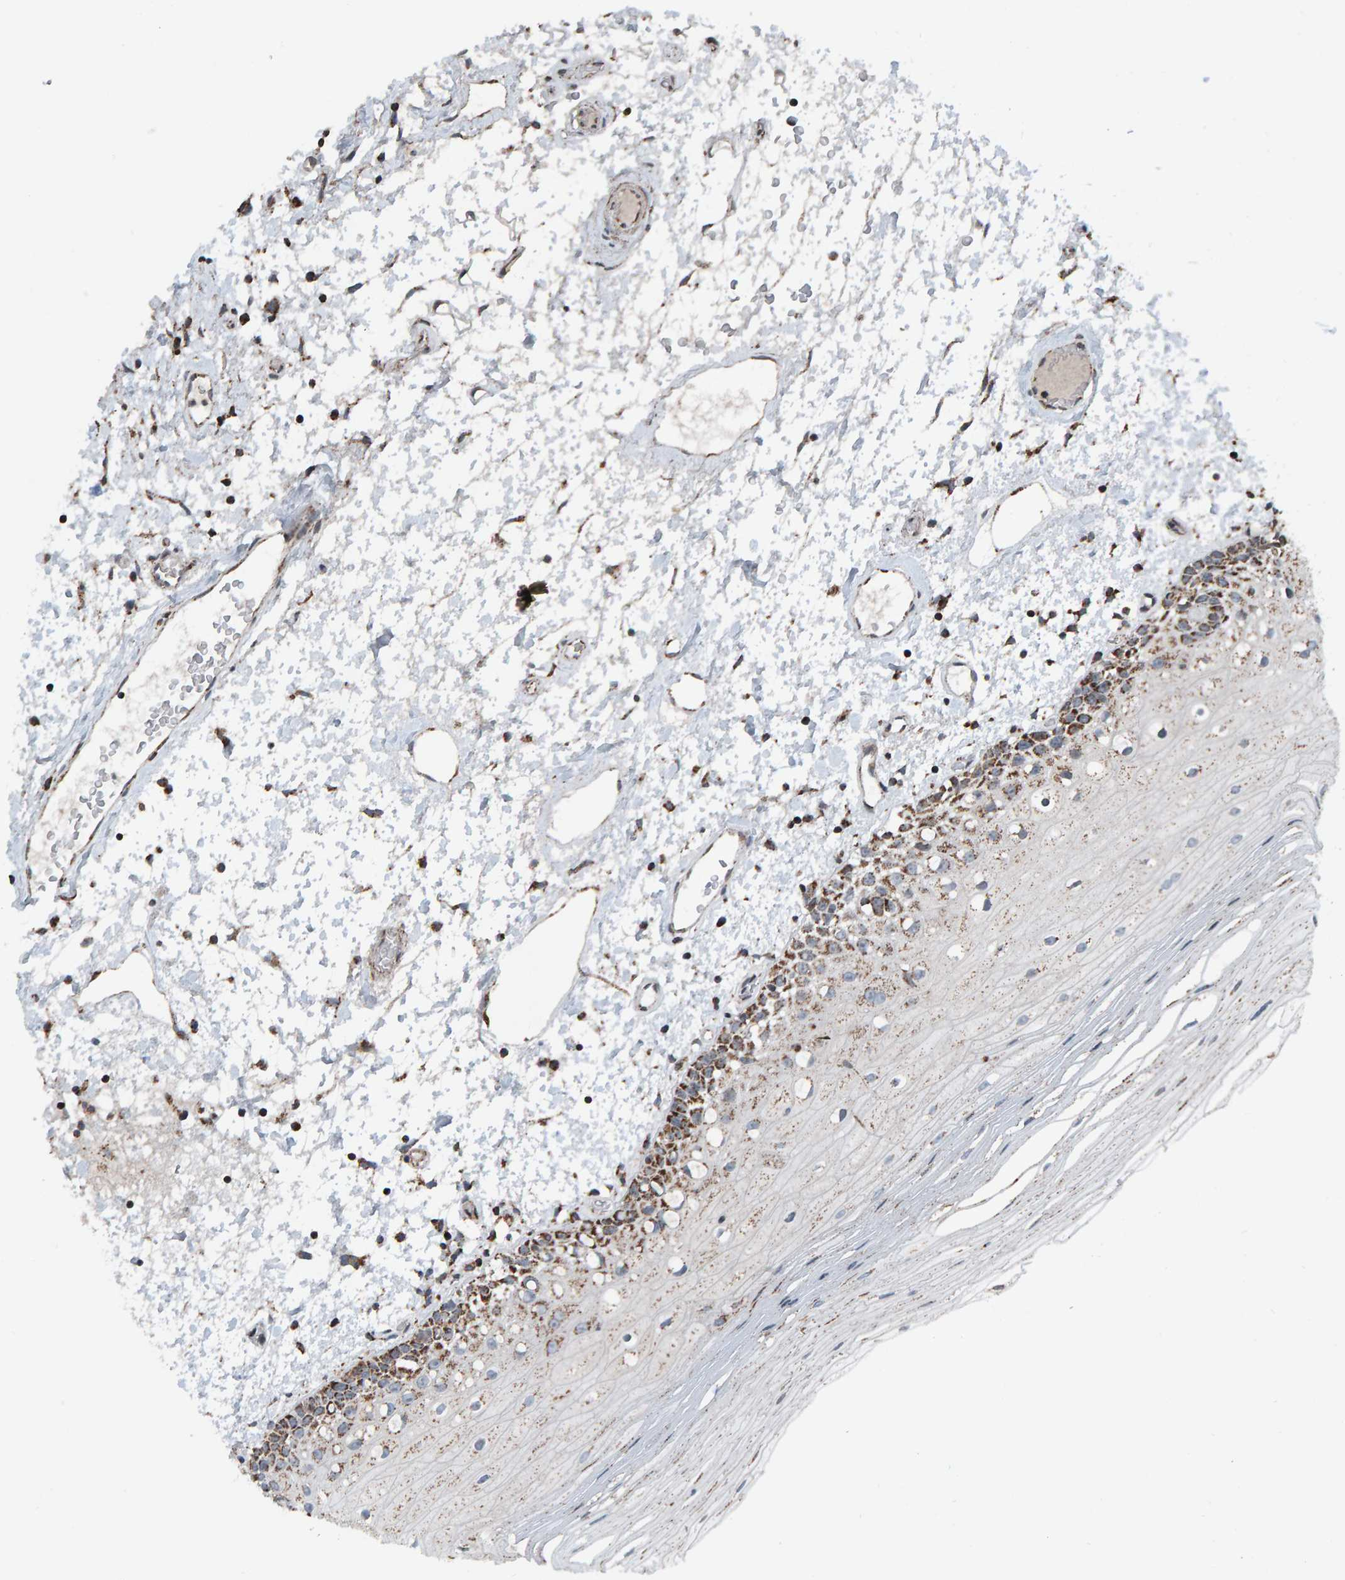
{"staining": {"intensity": "moderate", "quantity": ">75%", "location": "cytoplasmic/membranous"}, "tissue": "oral mucosa", "cell_type": "Squamous epithelial cells", "image_type": "normal", "snomed": [{"axis": "morphology", "description": "Normal tissue, NOS"}, {"axis": "topography", "description": "Oral tissue"}], "caption": "This micrograph displays IHC staining of unremarkable oral mucosa, with medium moderate cytoplasmic/membranous positivity in approximately >75% of squamous epithelial cells.", "gene": "ZNF48", "patient": {"sex": "male", "age": 52}}